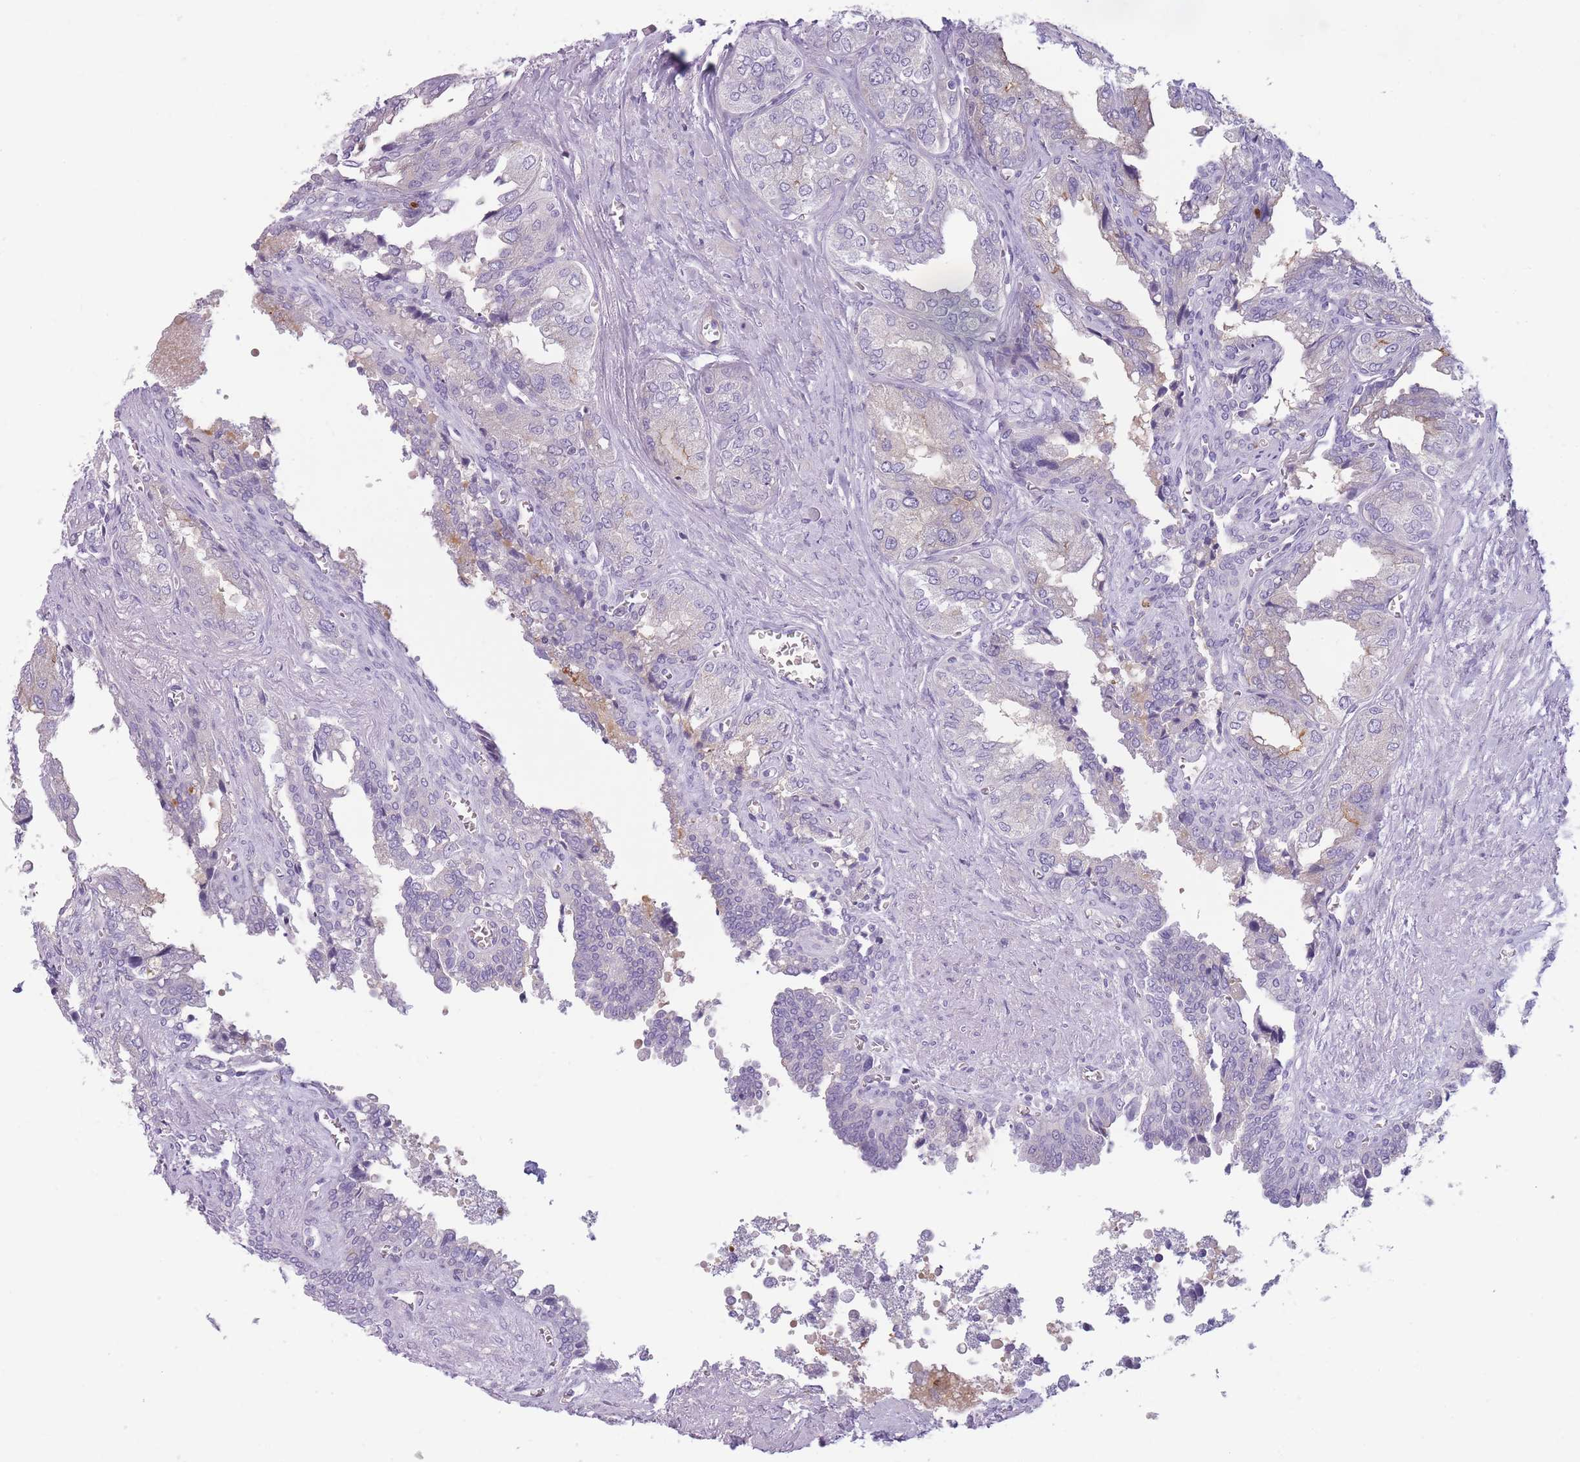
{"staining": {"intensity": "weak", "quantity": "<25%", "location": "cytoplasmic/membranous"}, "tissue": "seminal vesicle", "cell_type": "Glandular cells", "image_type": "normal", "snomed": [{"axis": "morphology", "description": "Normal tissue, NOS"}, {"axis": "topography", "description": "Seminal veicle"}], "caption": "This is an immunohistochemistry (IHC) photomicrograph of normal human seminal vesicle. There is no expression in glandular cells.", "gene": "GGT1", "patient": {"sex": "male", "age": 67}}